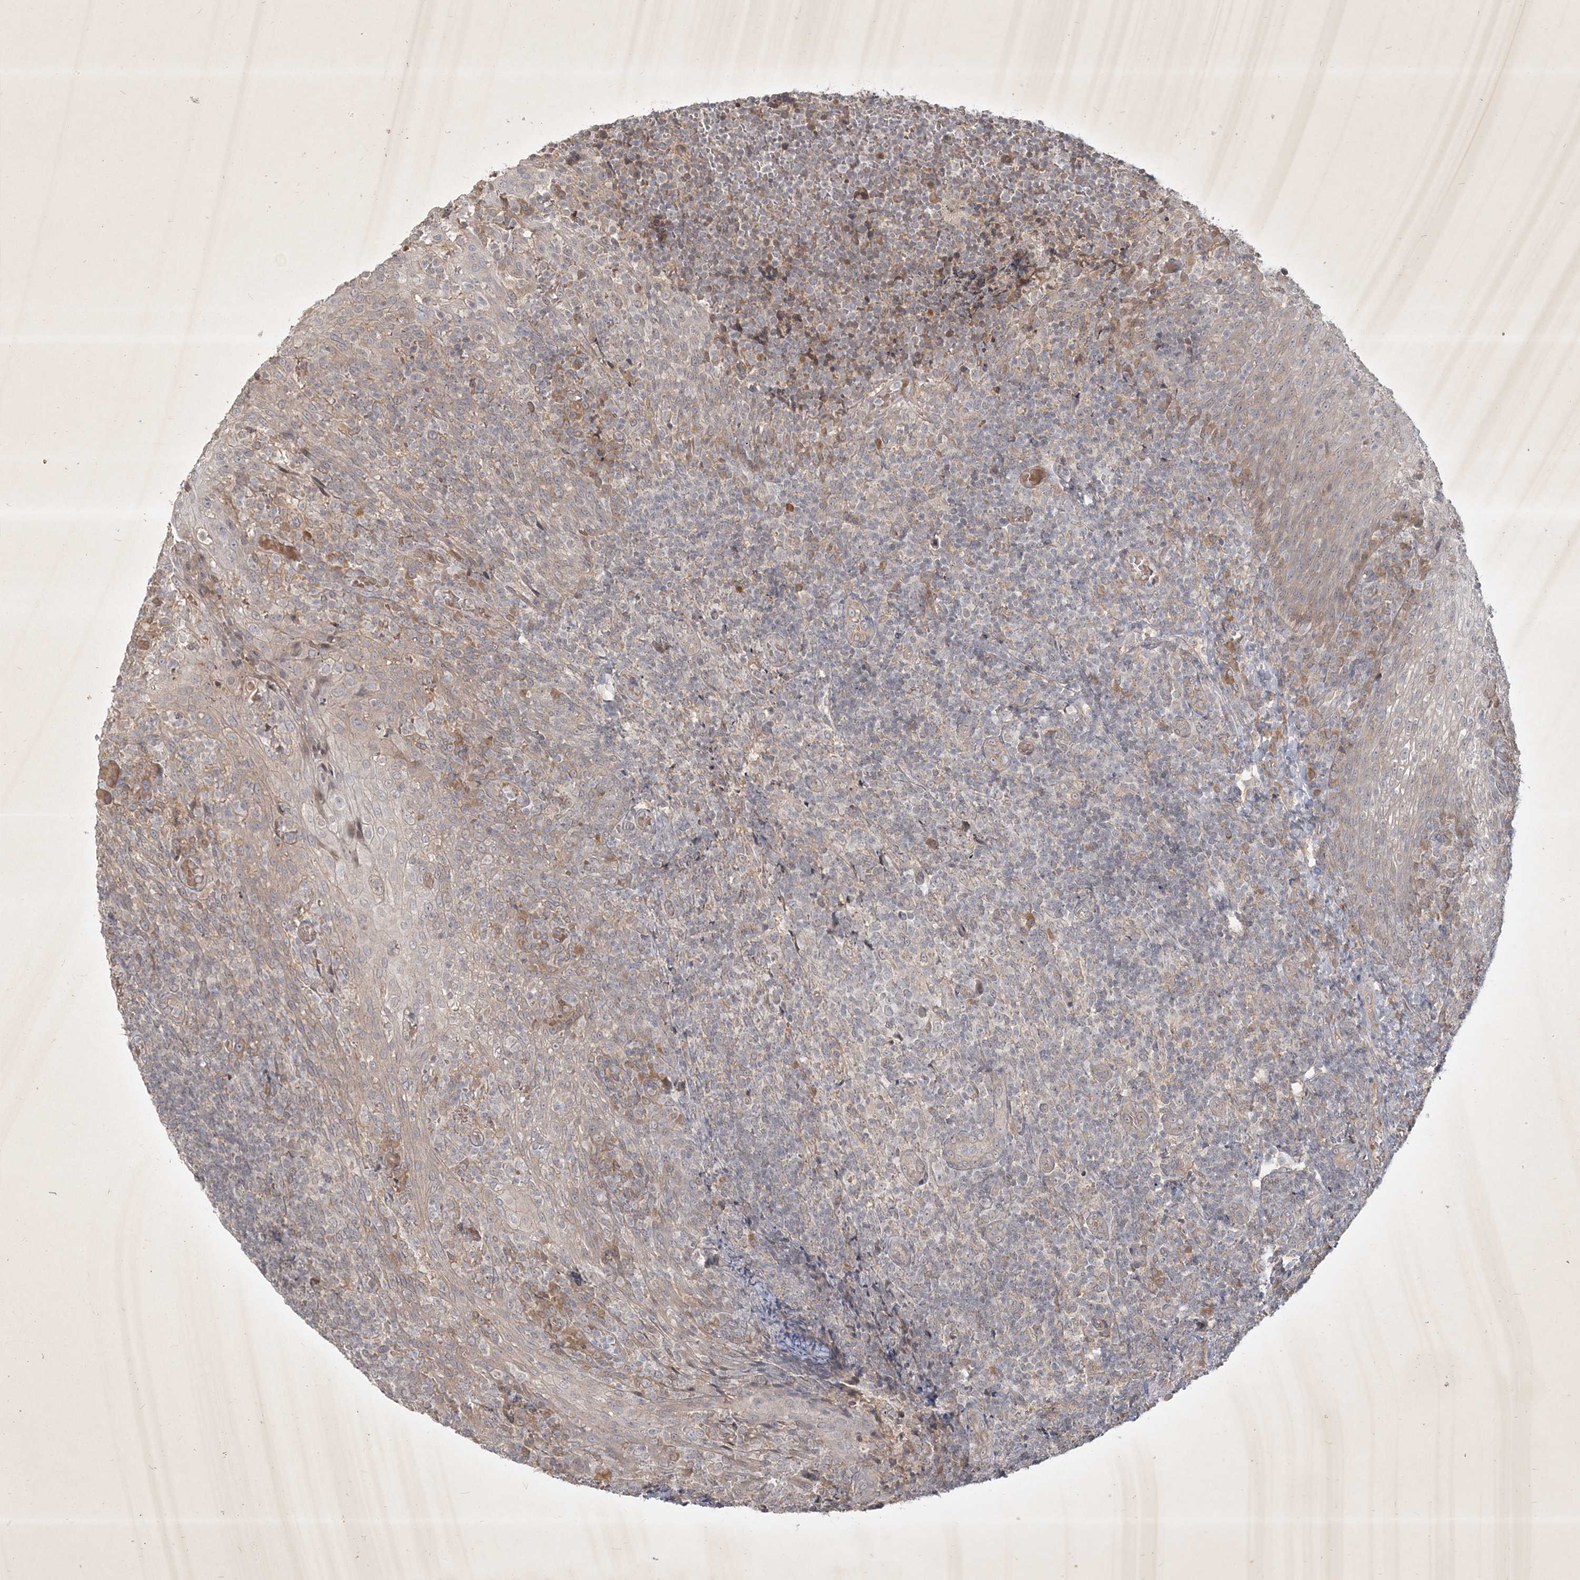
{"staining": {"intensity": "negative", "quantity": "none", "location": "none"}, "tissue": "tonsil", "cell_type": "Germinal center cells", "image_type": "normal", "snomed": [{"axis": "morphology", "description": "Normal tissue, NOS"}, {"axis": "topography", "description": "Tonsil"}], "caption": "This image is of normal tonsil stained with immunohistochemistry to label a protein in brown with the nuclei are counter-stained blue. There is no staining in germinal center cells.", "gene": "BOD1L2", "patient": {"sex": "female", "age": 19}}